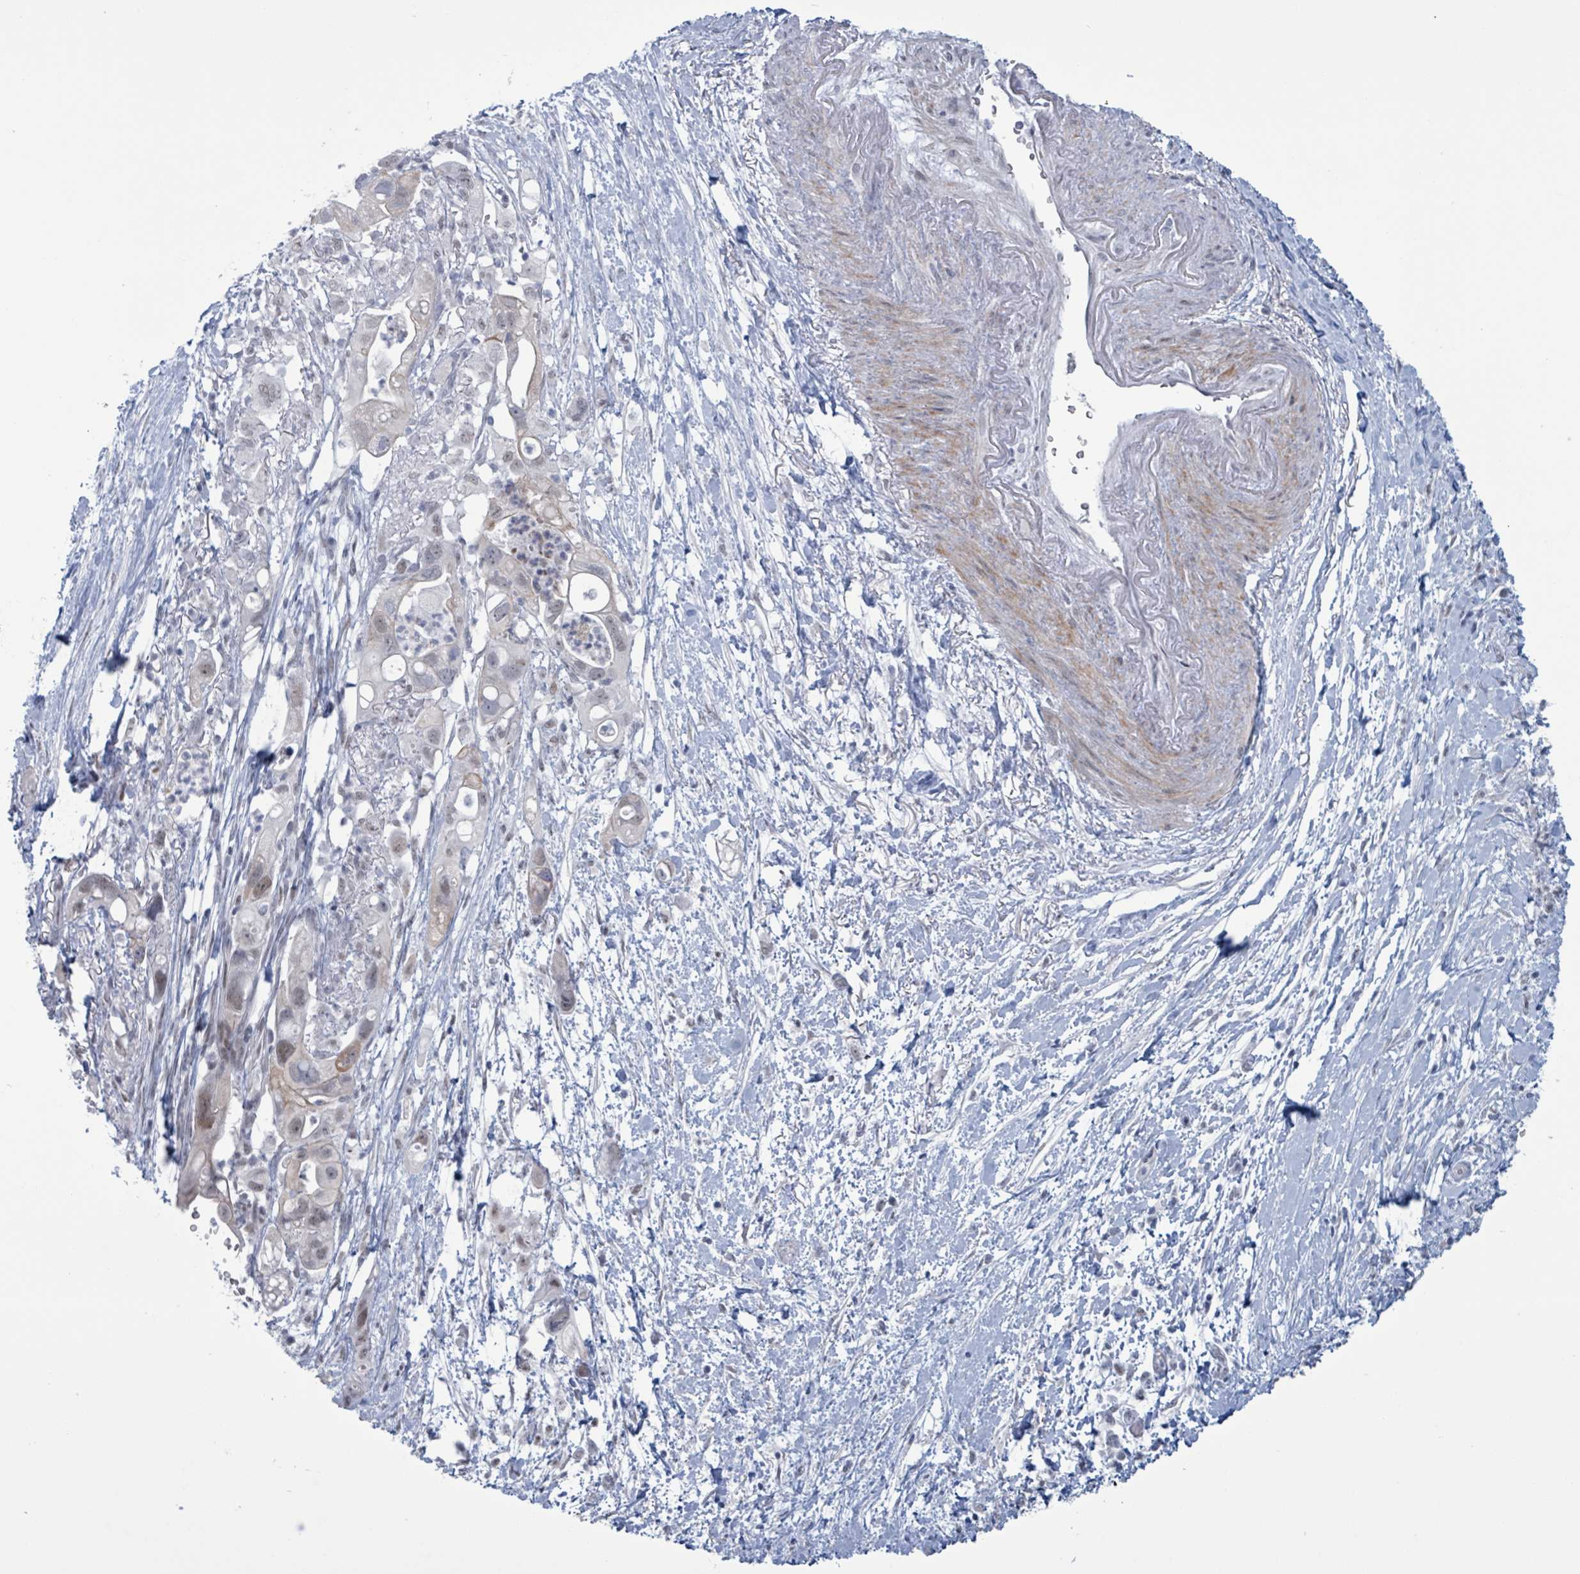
{"staining": {"intensity": "weak", "quantity": "25%-75%", "location": "nuclear"}, "tissue": "pancreatic cancer", "cell_type": "Tumor cells", "image_type": "cancer", "snomed": [{"axis": "morphology", "description": "Adenocarcinoma, NOS"}, {"axis": "topography", "description": "Pancreas"}], "caption": "A histopathology image of human pancreatic cancer (adenocarcinoma) stained for a protein shows weak nuclear brown staining in tumor cells. The protein of interest is stained brown, and the nuclei are stained in blue (DAB IHC with brightfield microscopy, high magnification).", "gene": "CT45A5", "patient": {"sex": "female", "age": 72}}